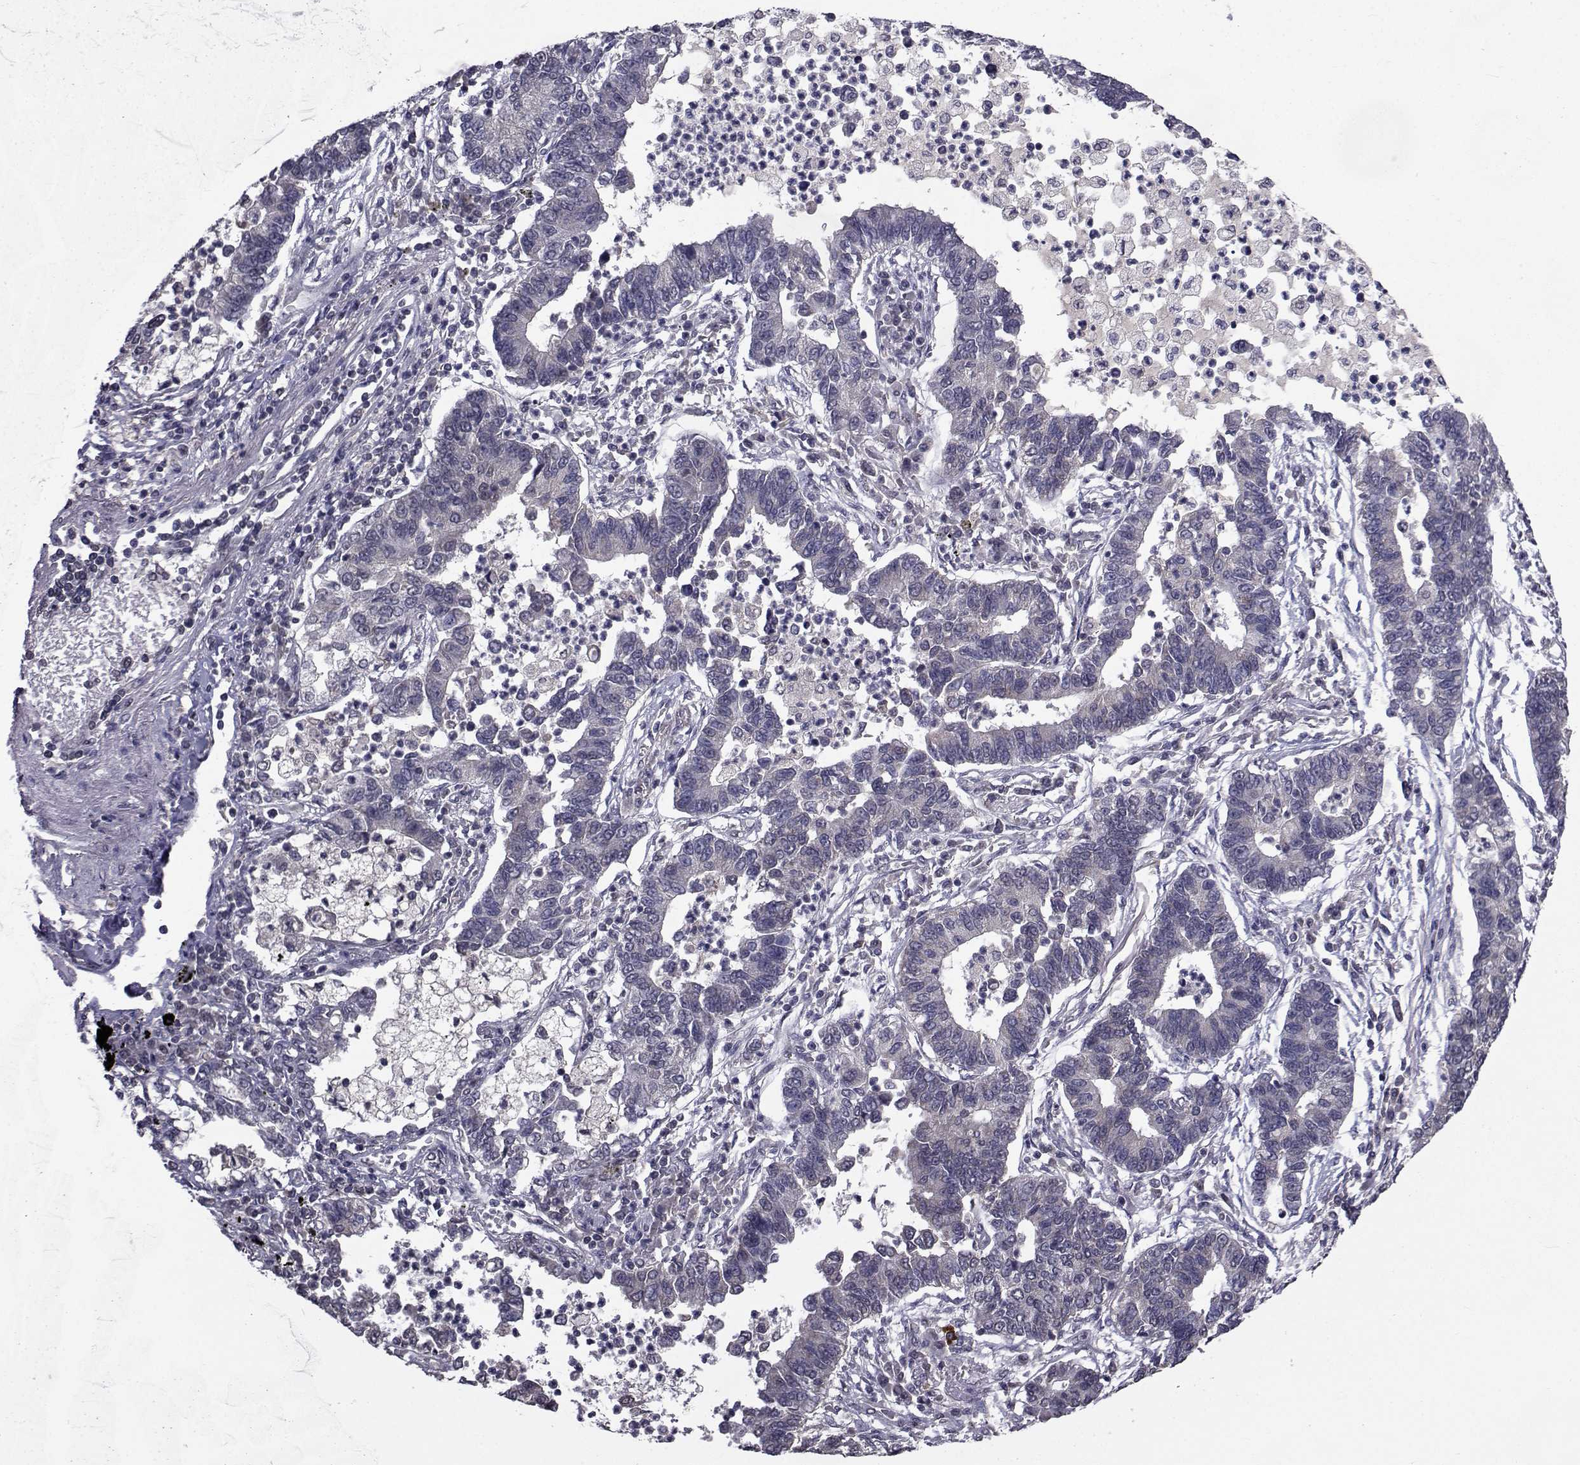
{"staining": {"intensity": "negative", "quantity": "none", "location": "none"}, "tissue": "lung cancer", "cell_type": "Tumor cells", "image_type": "cancer", "snomed": [{"axis": "morphology", "description": "Adenocarcinoma, NOS"}, {"axis": "topography", "description": "Lung"}], "caption": "Lung cancer stained for a protein using immunohistochemistry (IHC) exhibits no staining tumor cells.", "gene": "CYP2S1", "patient": {"sex": "female", "age": 57}}